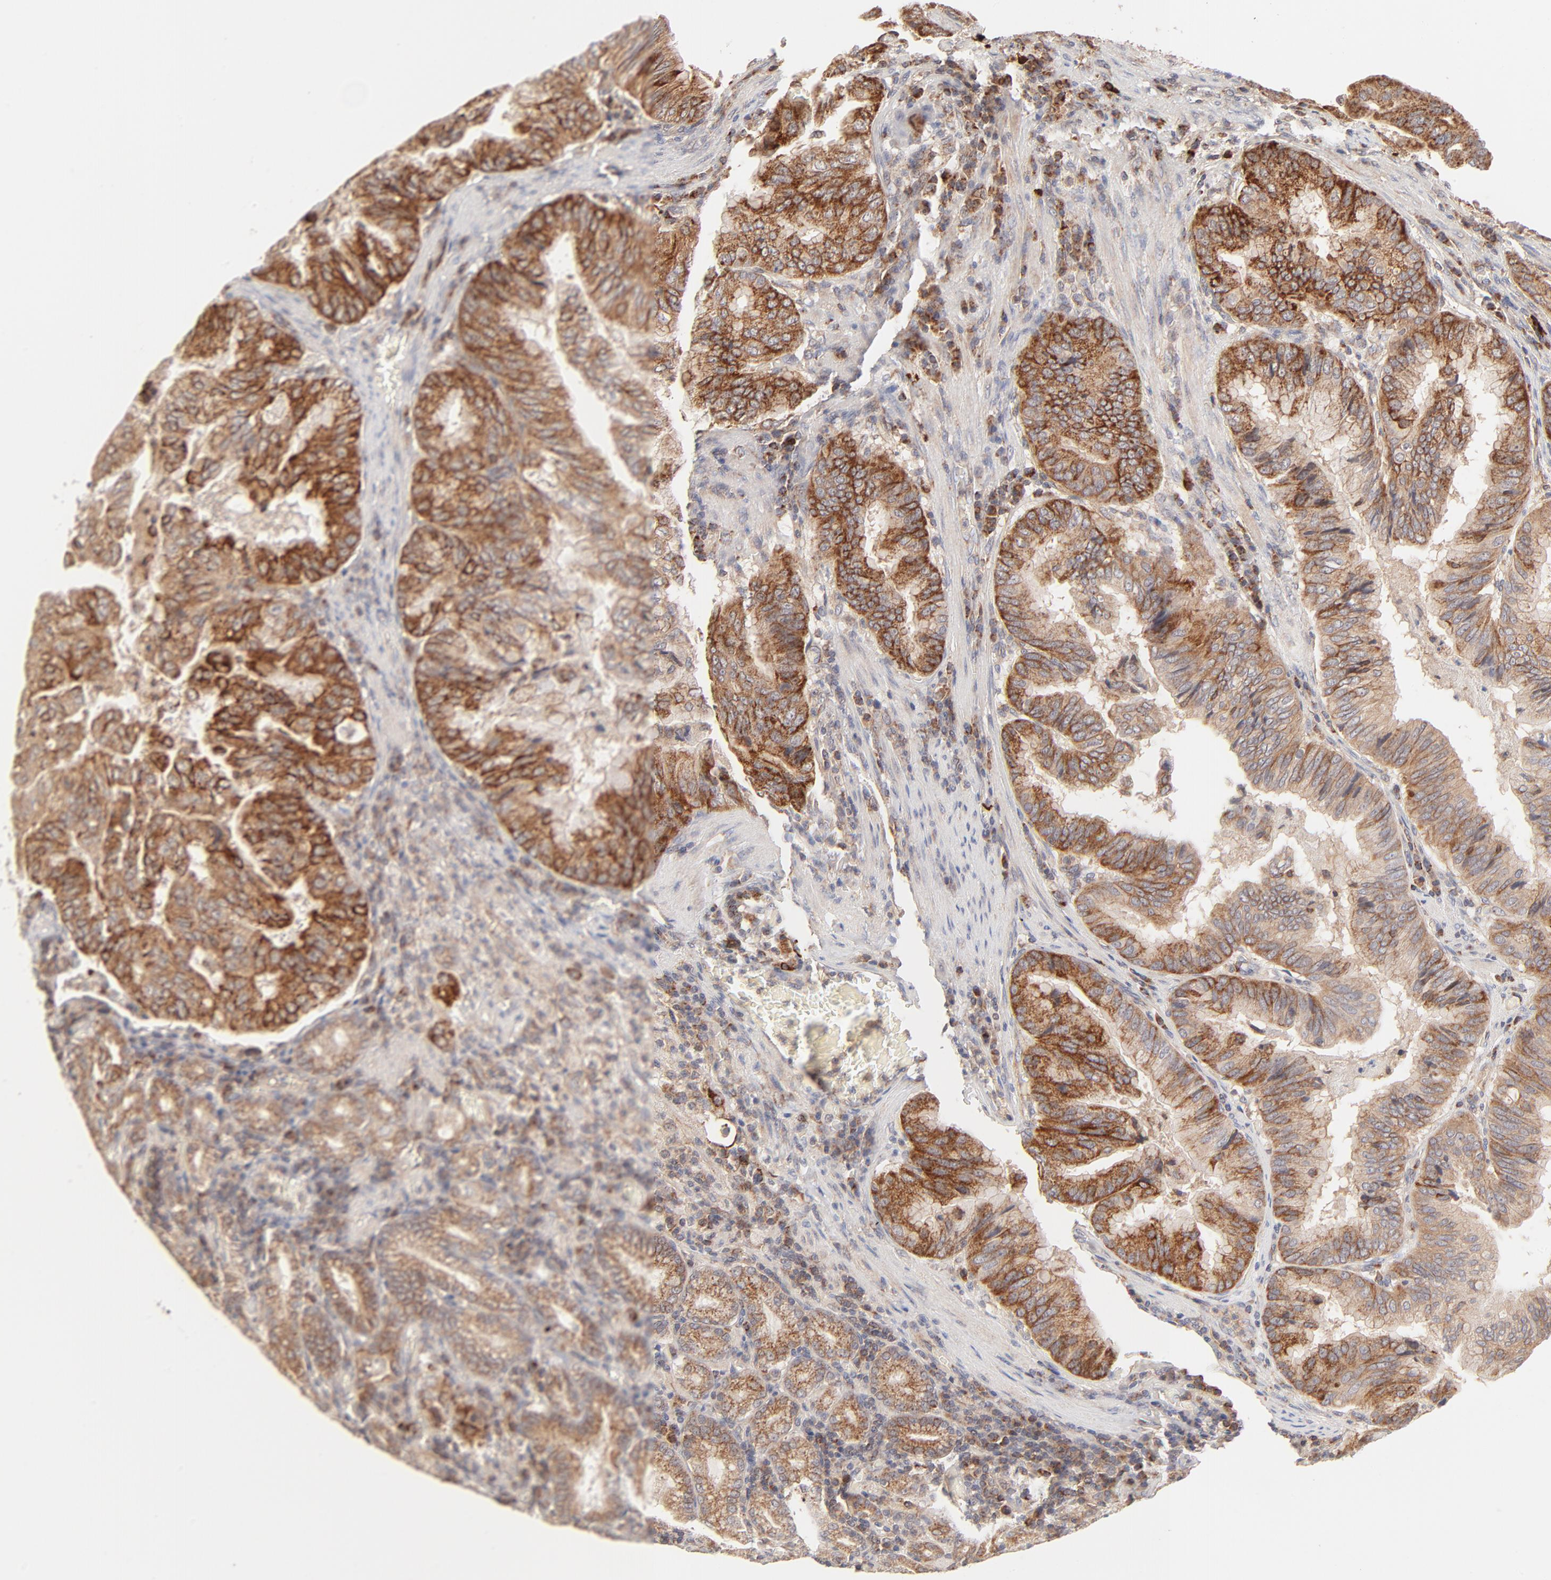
{"staining": {"intensity": "strong", "quantity": ">75%", "location": "cytoplasmic/membranous"}, "tissue": "stomach cancer", "cell_type": "Tumor cells", "image_type": "cancer", "snomed": [{"axis": "morphology", "description": "Adenocarcinoma, NOS"}, {"axis": "topography", "description": "Stomach, upper"}], "caption": "Human stomach cancer stained with a protein marker exhibits strong staining in tumor cells.", "gene": "CSPG4", "patient": {"sex": "male", "age": 80}}